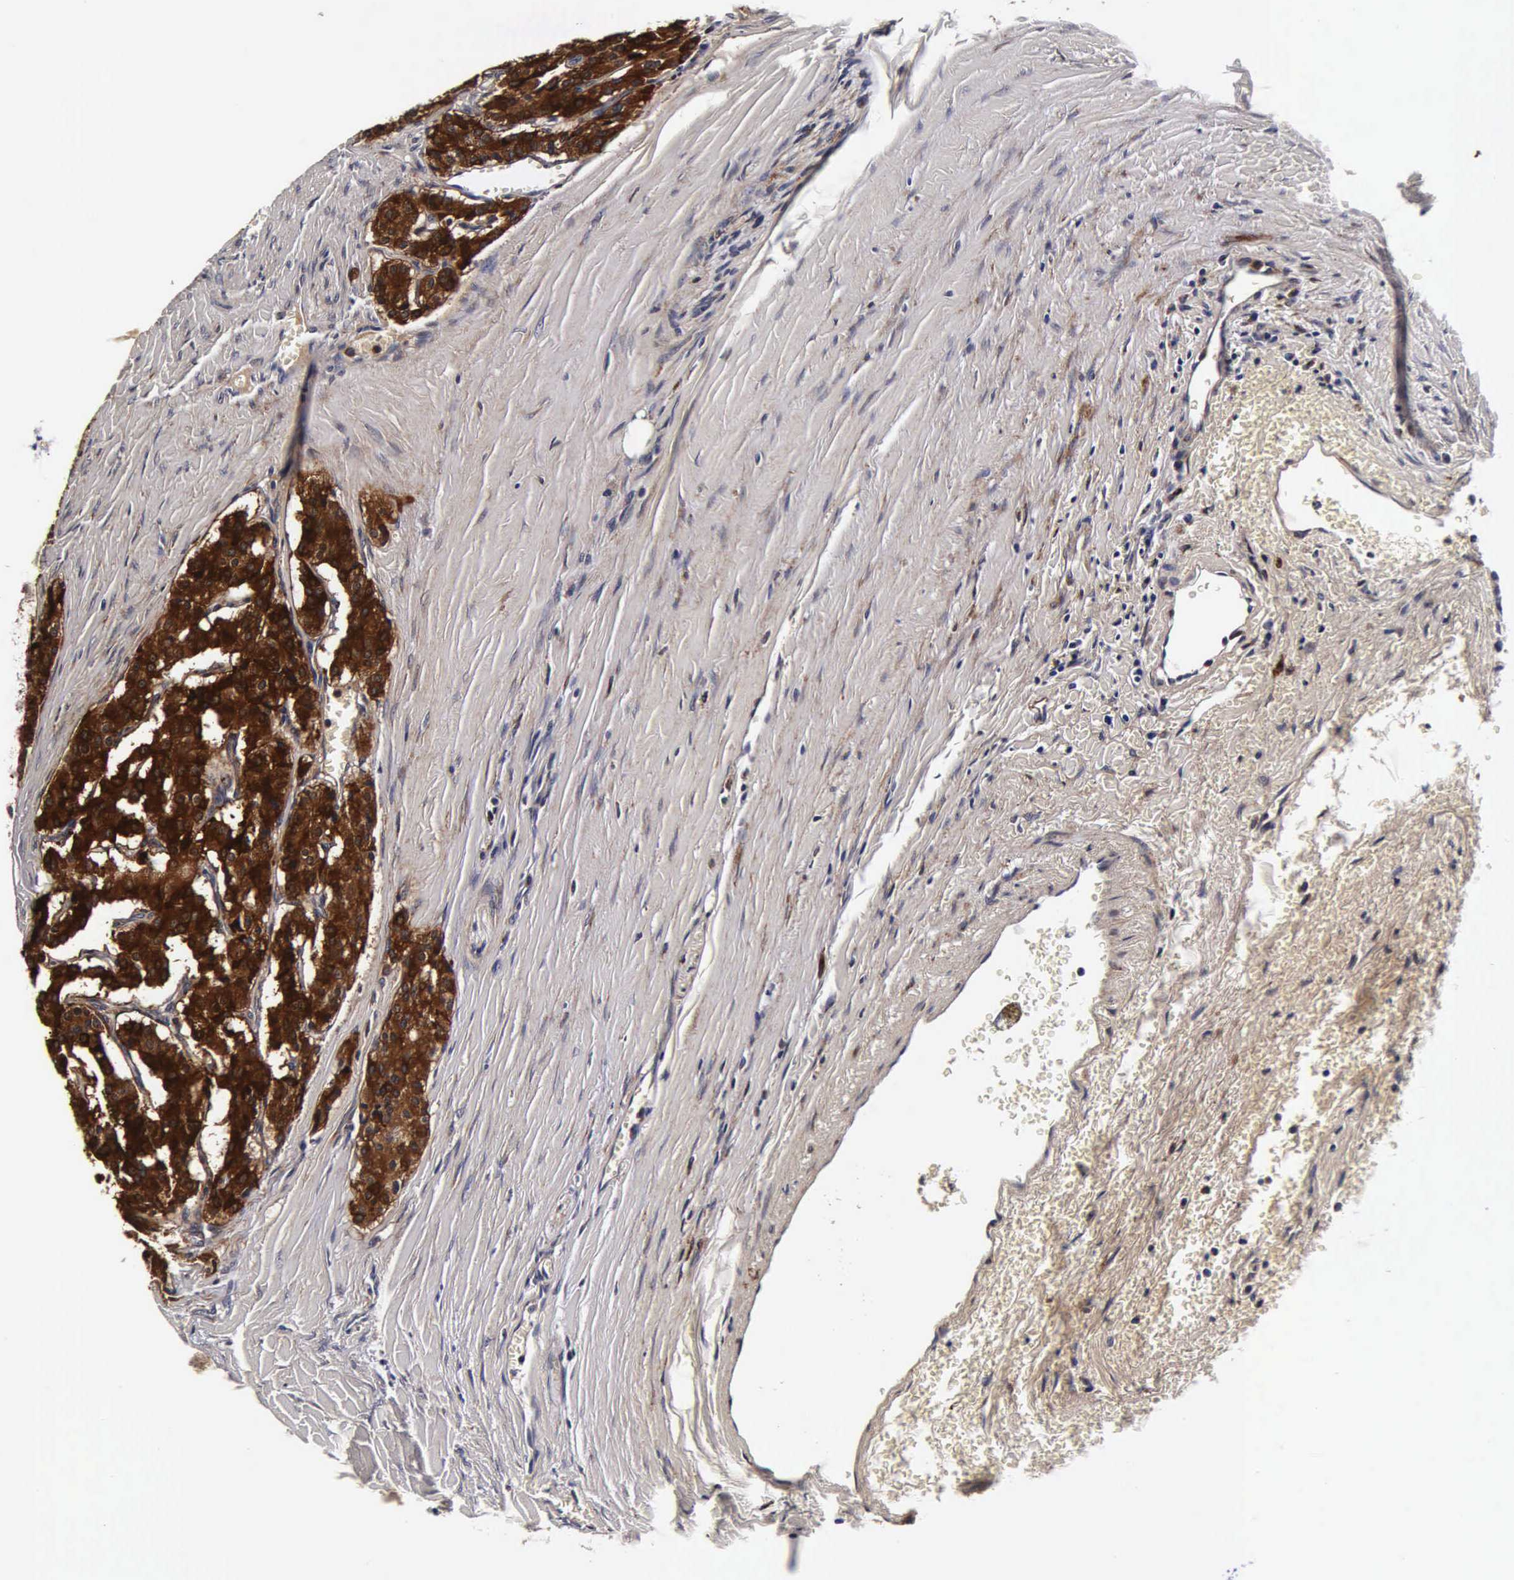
{"staining": {"intensity": "strong", "quantity": ">75%", "location": "cytoplasmic/membranous"}, "tissue": "carcinoid", "cell_type": "Tumor cells", "image_type": "cancer", "snomed": [{"axis": "morphology", "description": "Carcinoid, malignant, NOS"}, {"axis": "topography", "description": "Bronchus"}], "caption": "Strong cytoplasmic/membranous protein expression is present in approximately >75% of tumor cells in carcinoid.", "gene": "CST3", "patient": {"sex": "male", "age": 55}}